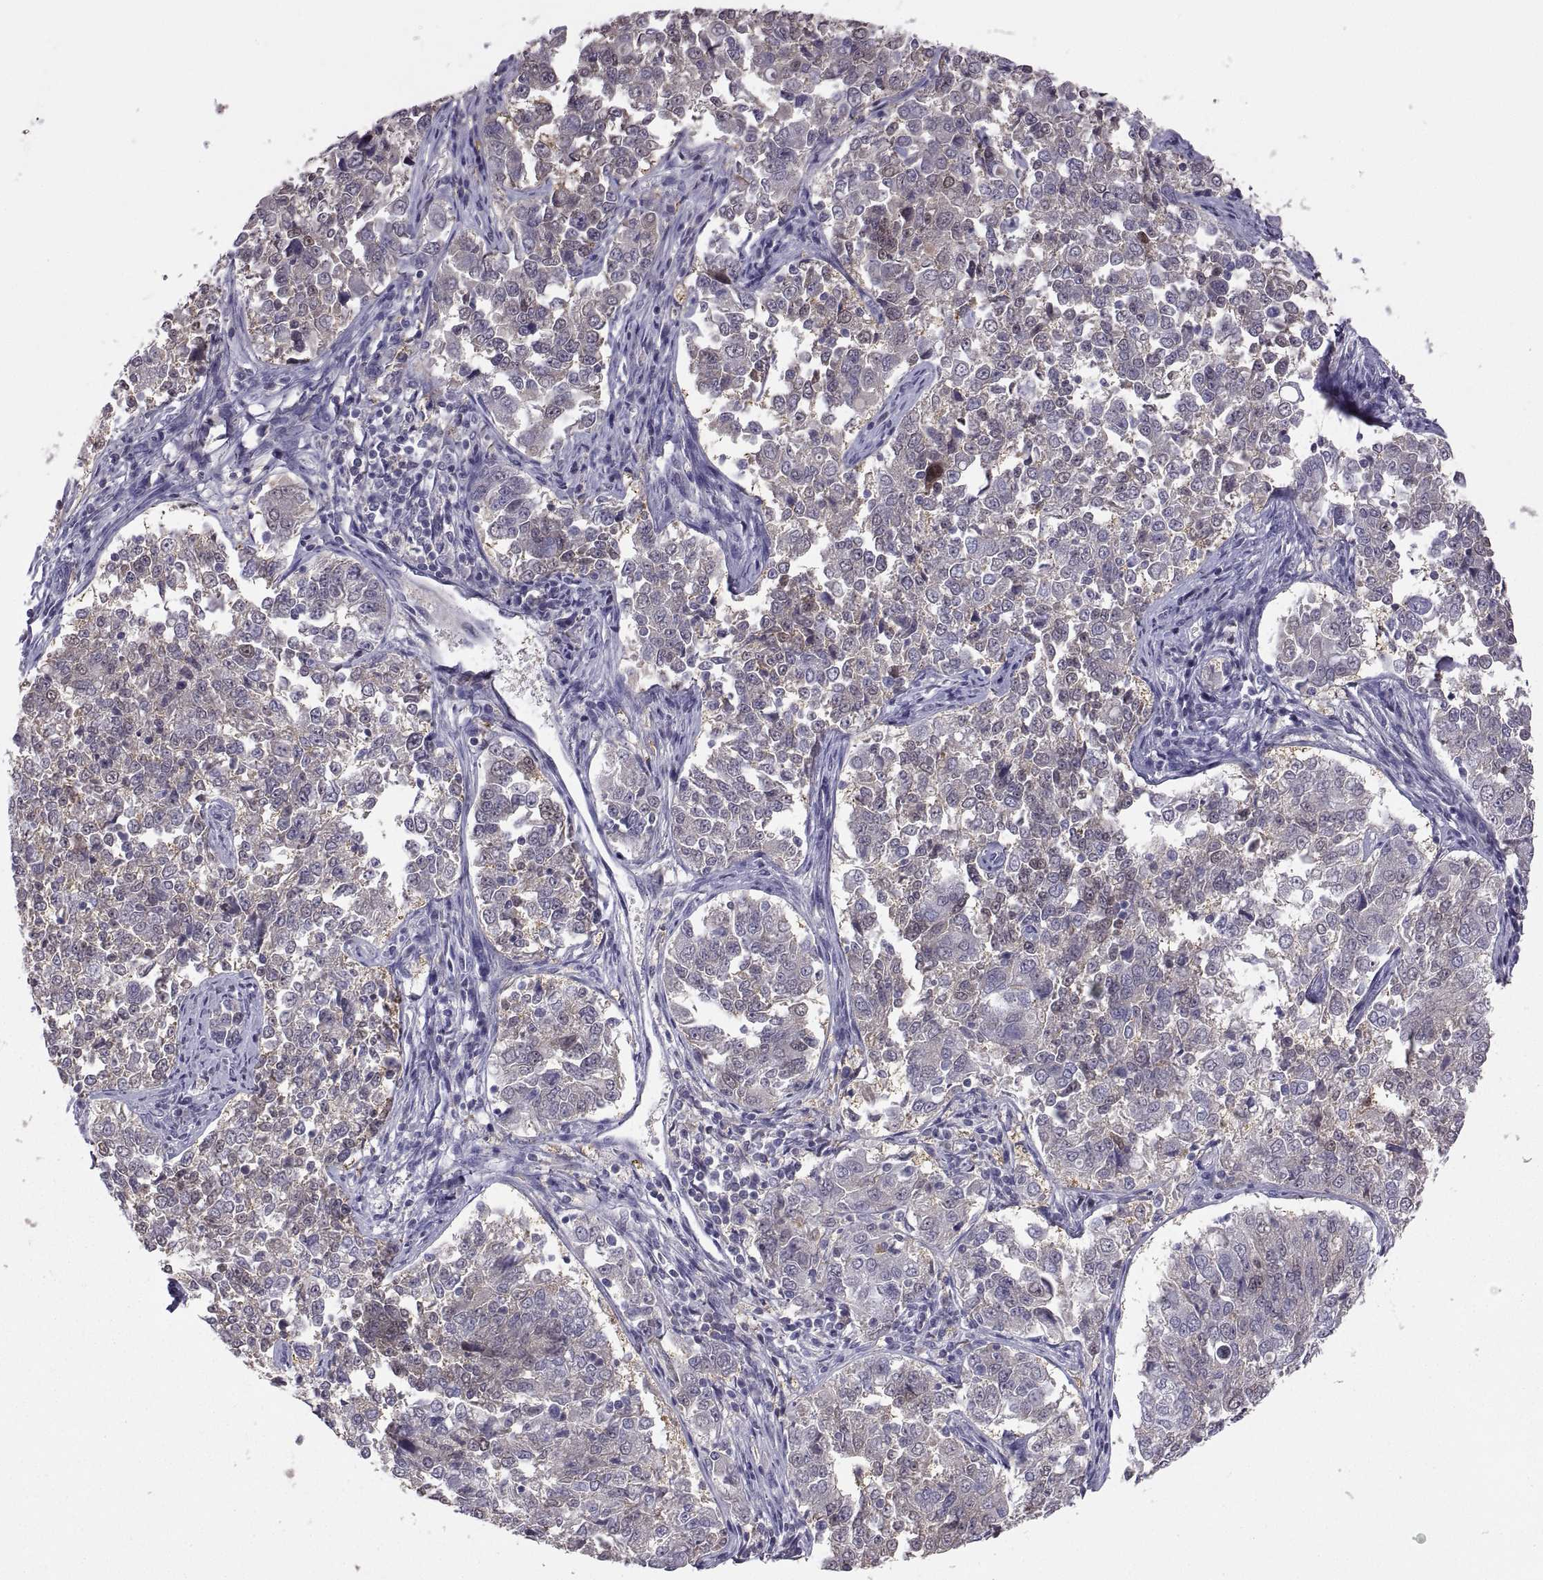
{"staining": {"intensity": "negative", "quantity": "none", "location": "none"}, "tissue": "endometrial cancer", "cell_type": "Tumor cells", "image_type": "cancer", "snomed": [{"axis": "morphology", "description": "Adenocarcinoma, NOS"}, {"axis": "topography", "description": "Endometrium"}], "caption": "Human adenocarcinoma (endometrial) stained for a protein using immunohistochemistry (IHC) shows no expression in tumor cells.", "gene": "FGF9", "patient": {"sex": "female", "age": 43}}